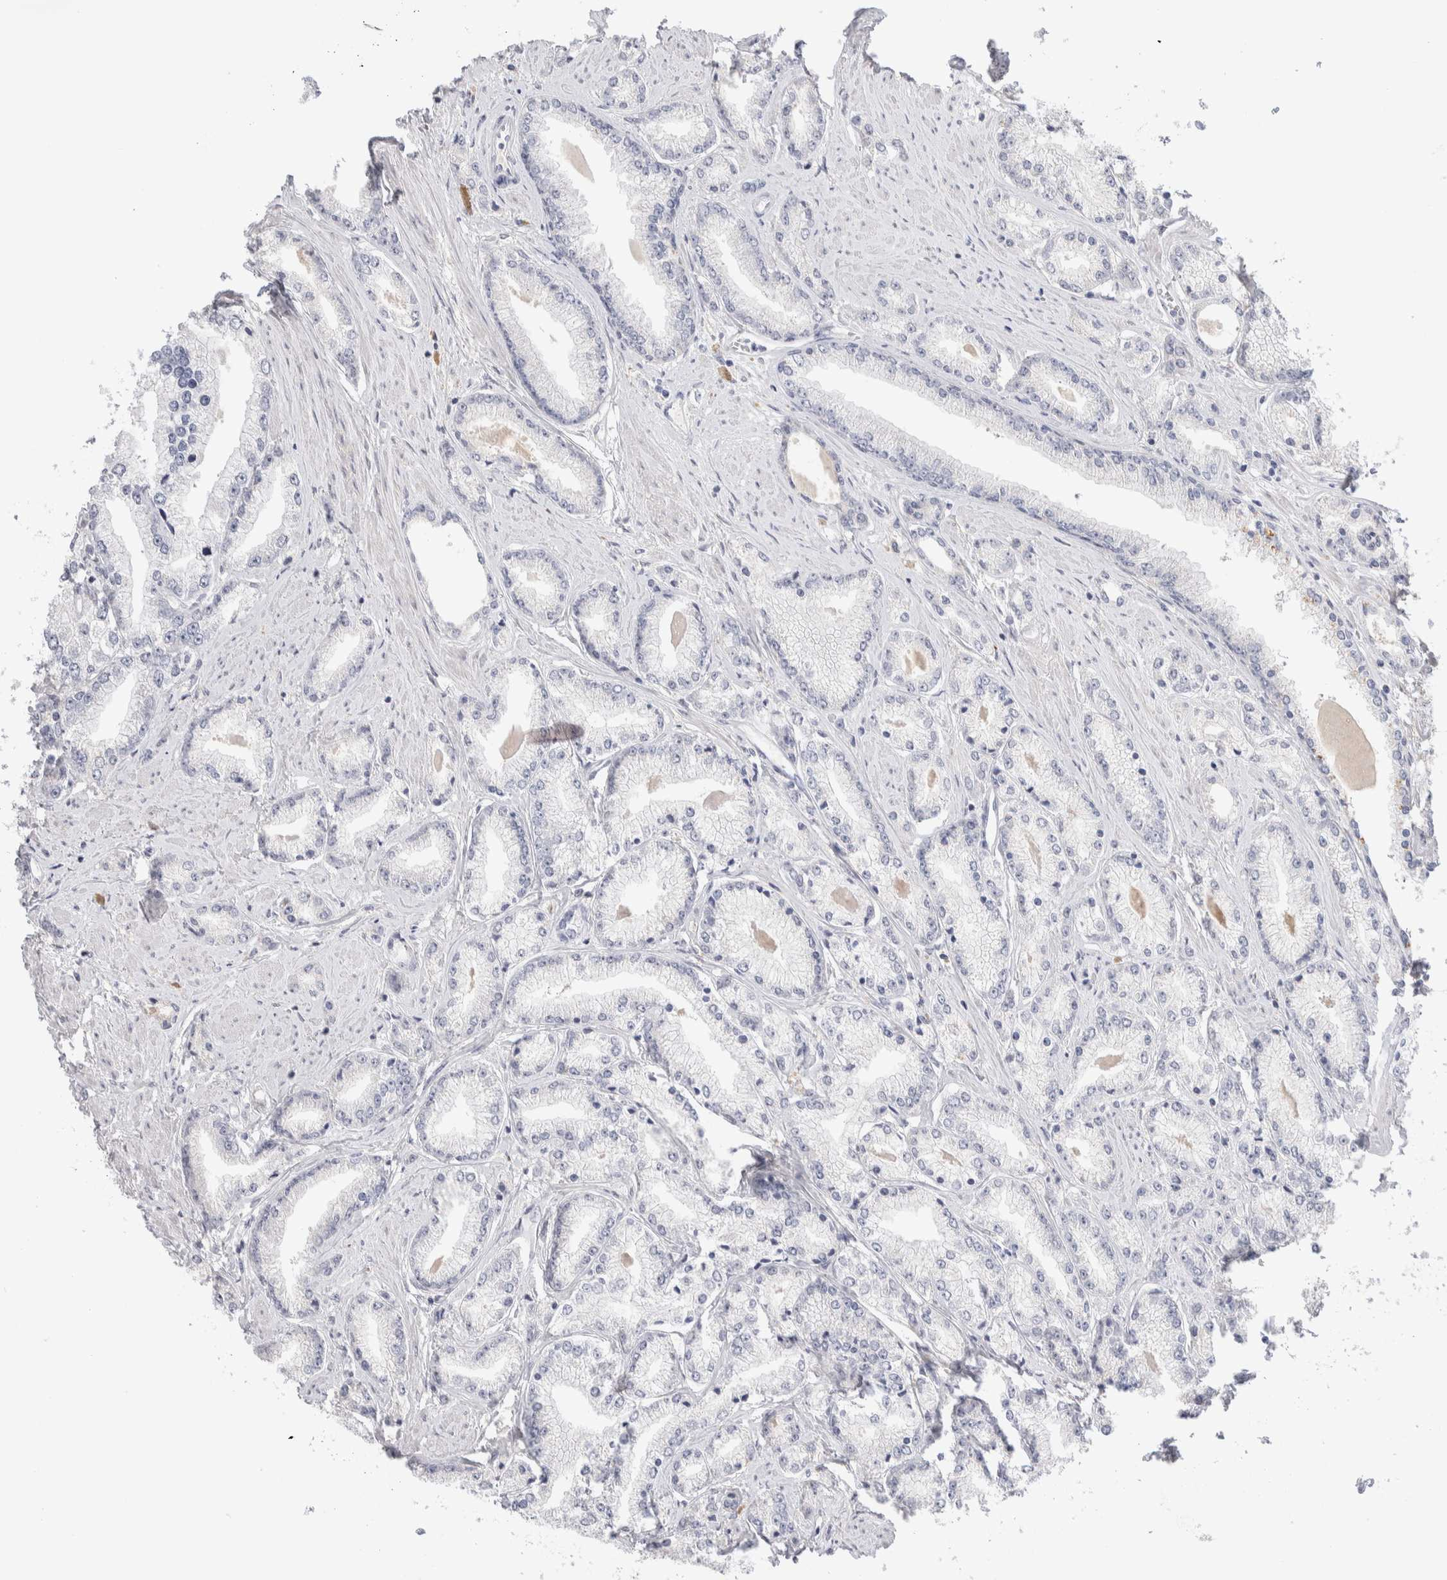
{"staining": {"intensity": "negative", "quantity": "none", "location": "none"}, "tissue": "prostate cancer", "cell_type": "Tumor cells", "image_type": "cancer", "snomed": [{"axis": "morphology", "description": "Adenocarcinoma, Low grade"}, {"axis": "topography", "description": "Prostate"}], "caption": "High power microscopy micrograph of an immunohistochemistry (IHC) histopathology image of prostate cancer (low-grade adenocarcinoma), revealing no significant positivity in tumor cells.", "gene": "DNAJB6", "patient": {"sex": "male", "age": 62}}